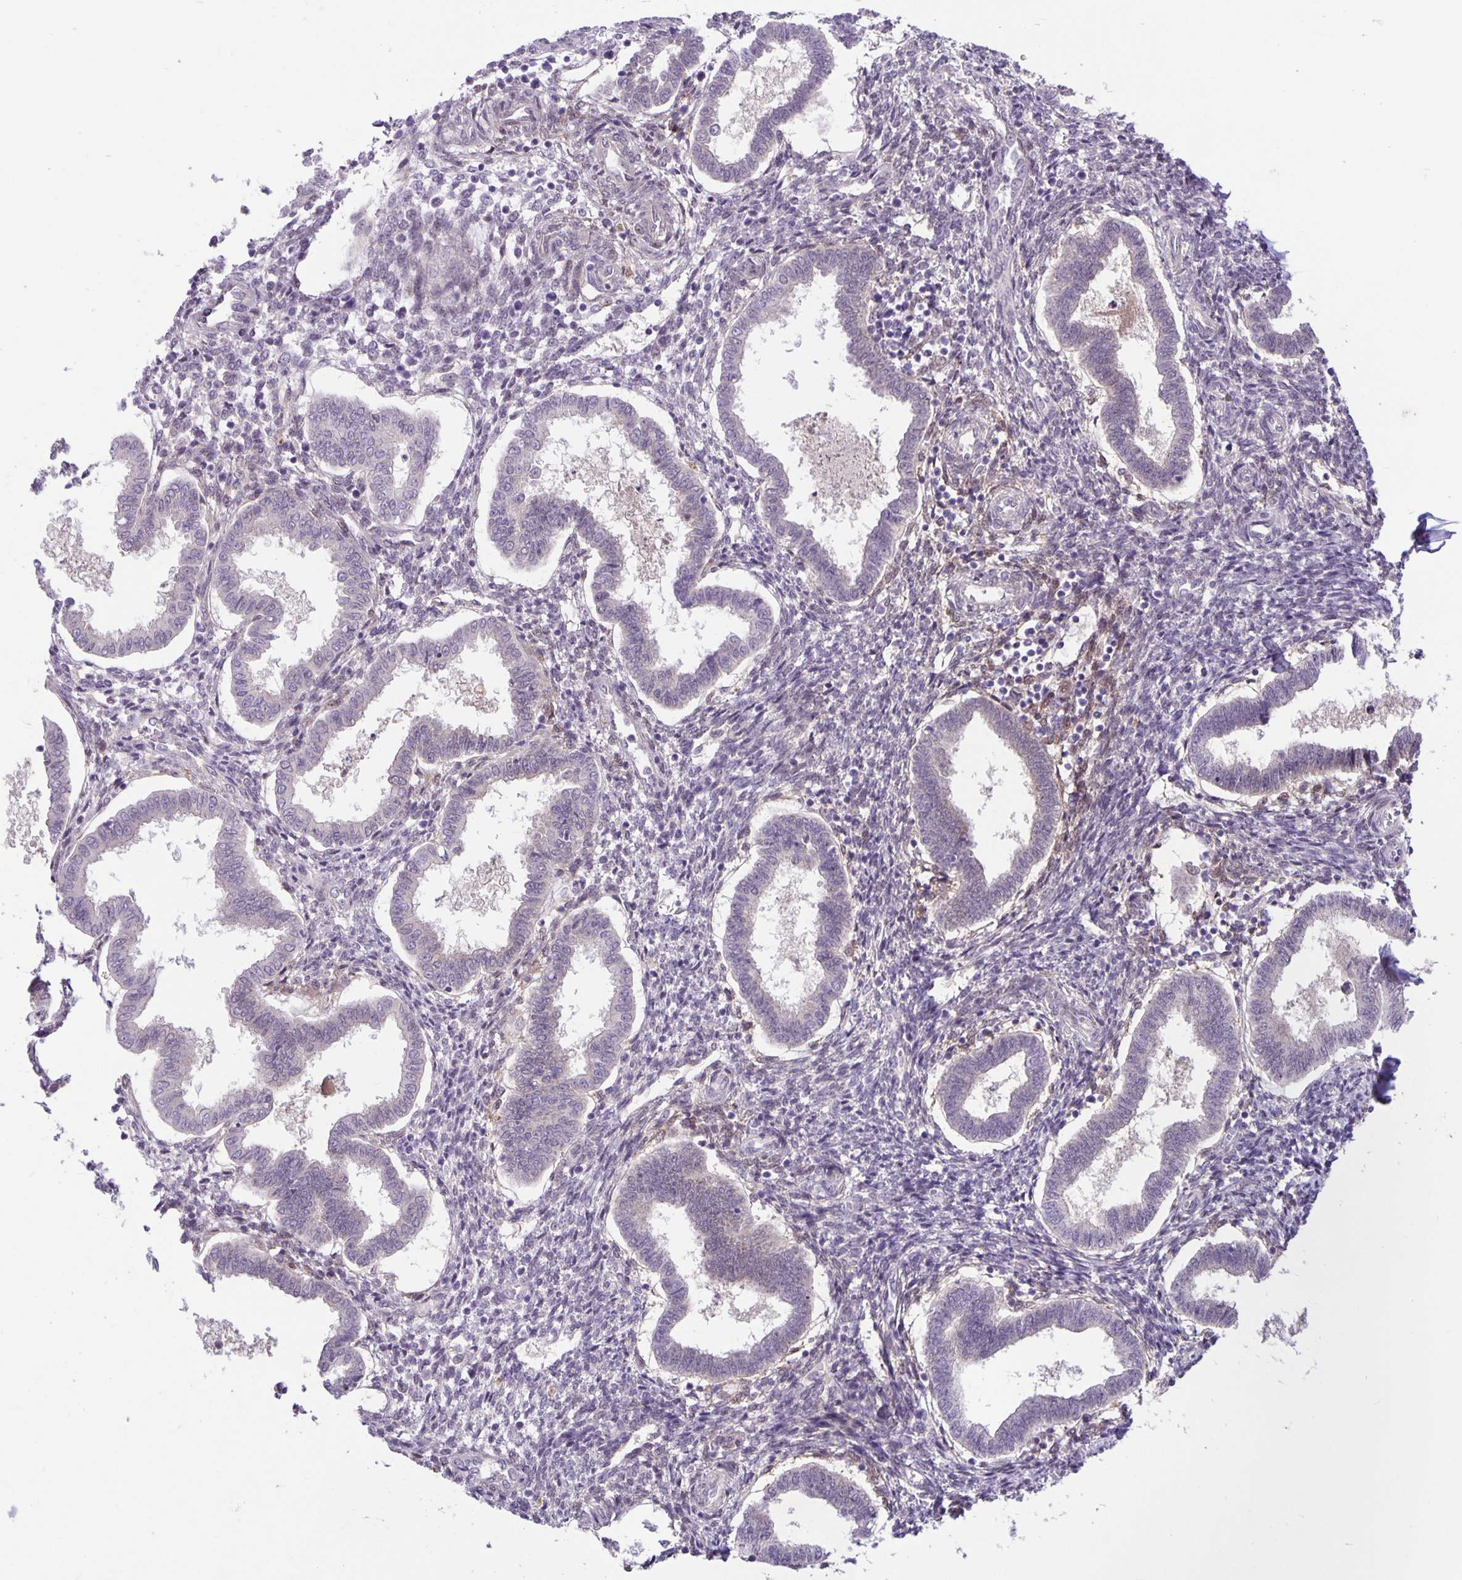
{"staining": {"intensity": "negative", "quantity": "none", "location": "none"}, "tissue": "endometrium", "cell_type": "Cells in endometrial stroma", "image_type": "normal", "snomed": [{"axis": "morphology", "description": "Normal tissue, NOS"}, {"axis": "topography", "description": "Endometrium"}], "caption": "Immunohistochemical staining of unremarkable human endometrium demonstrates no significant staining in cells in endometrial stroma.", "gene": "TAX1BP3", "patient": {"sex": "female", "age": 24}}